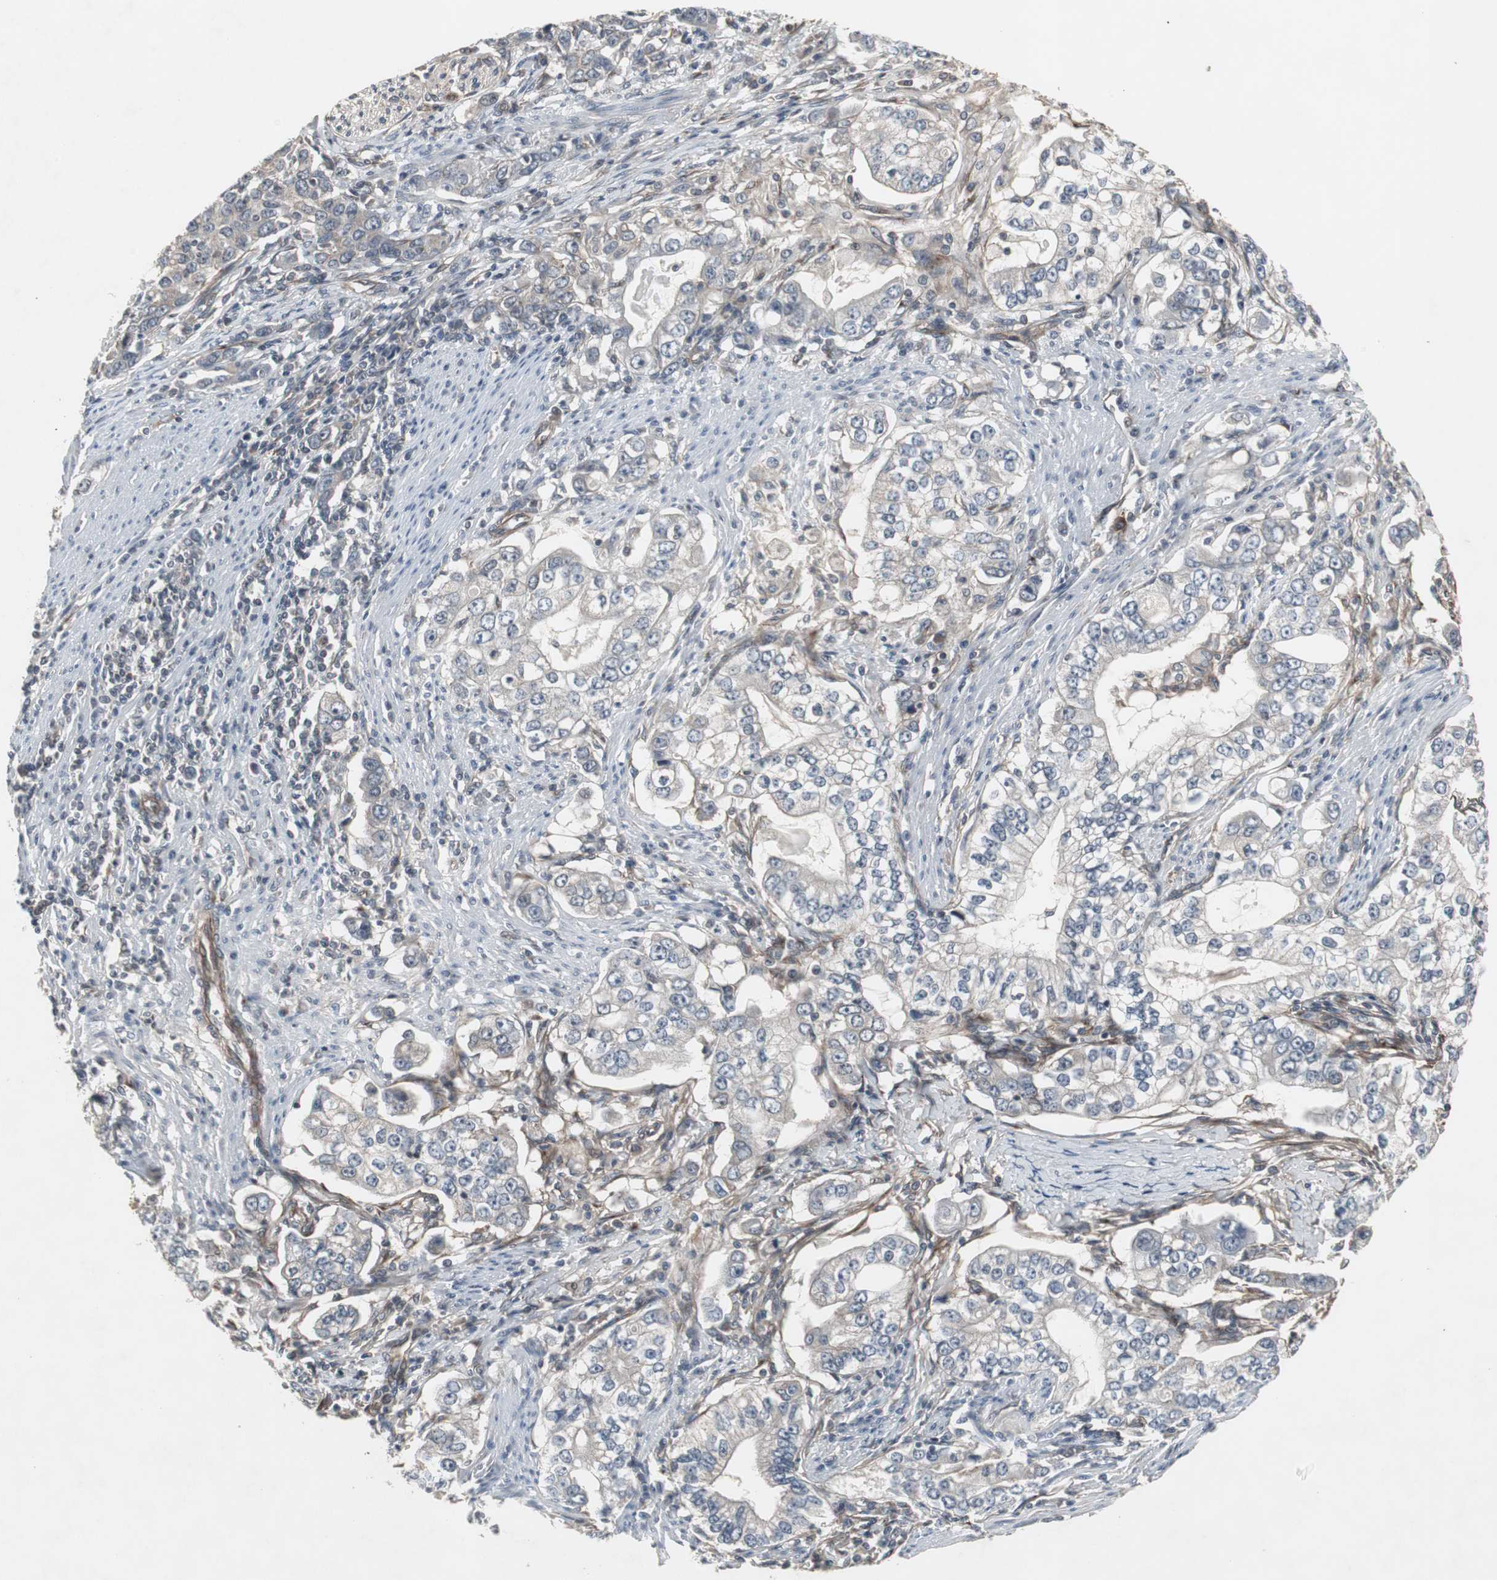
{"staining": {"intensity": "weak", "quantity": "<25%", "location": "cytoplasmic/membranous"}, "tissue": "stomach cancer", "cell_type": "Tumor cells", "image_type": "cancer", "snomed": [{"axis": "morphology", "description": "Adenocarcinoma, NOS"}, {"axis": "topography", "description": "Stomach, lower"}], "caption": "A photomicrograph of human stomach adenocarcinoma is negative for staining in tumor cells.", "gene": "ATP2B2", "patient": {"sex": "female", "age": 72}}